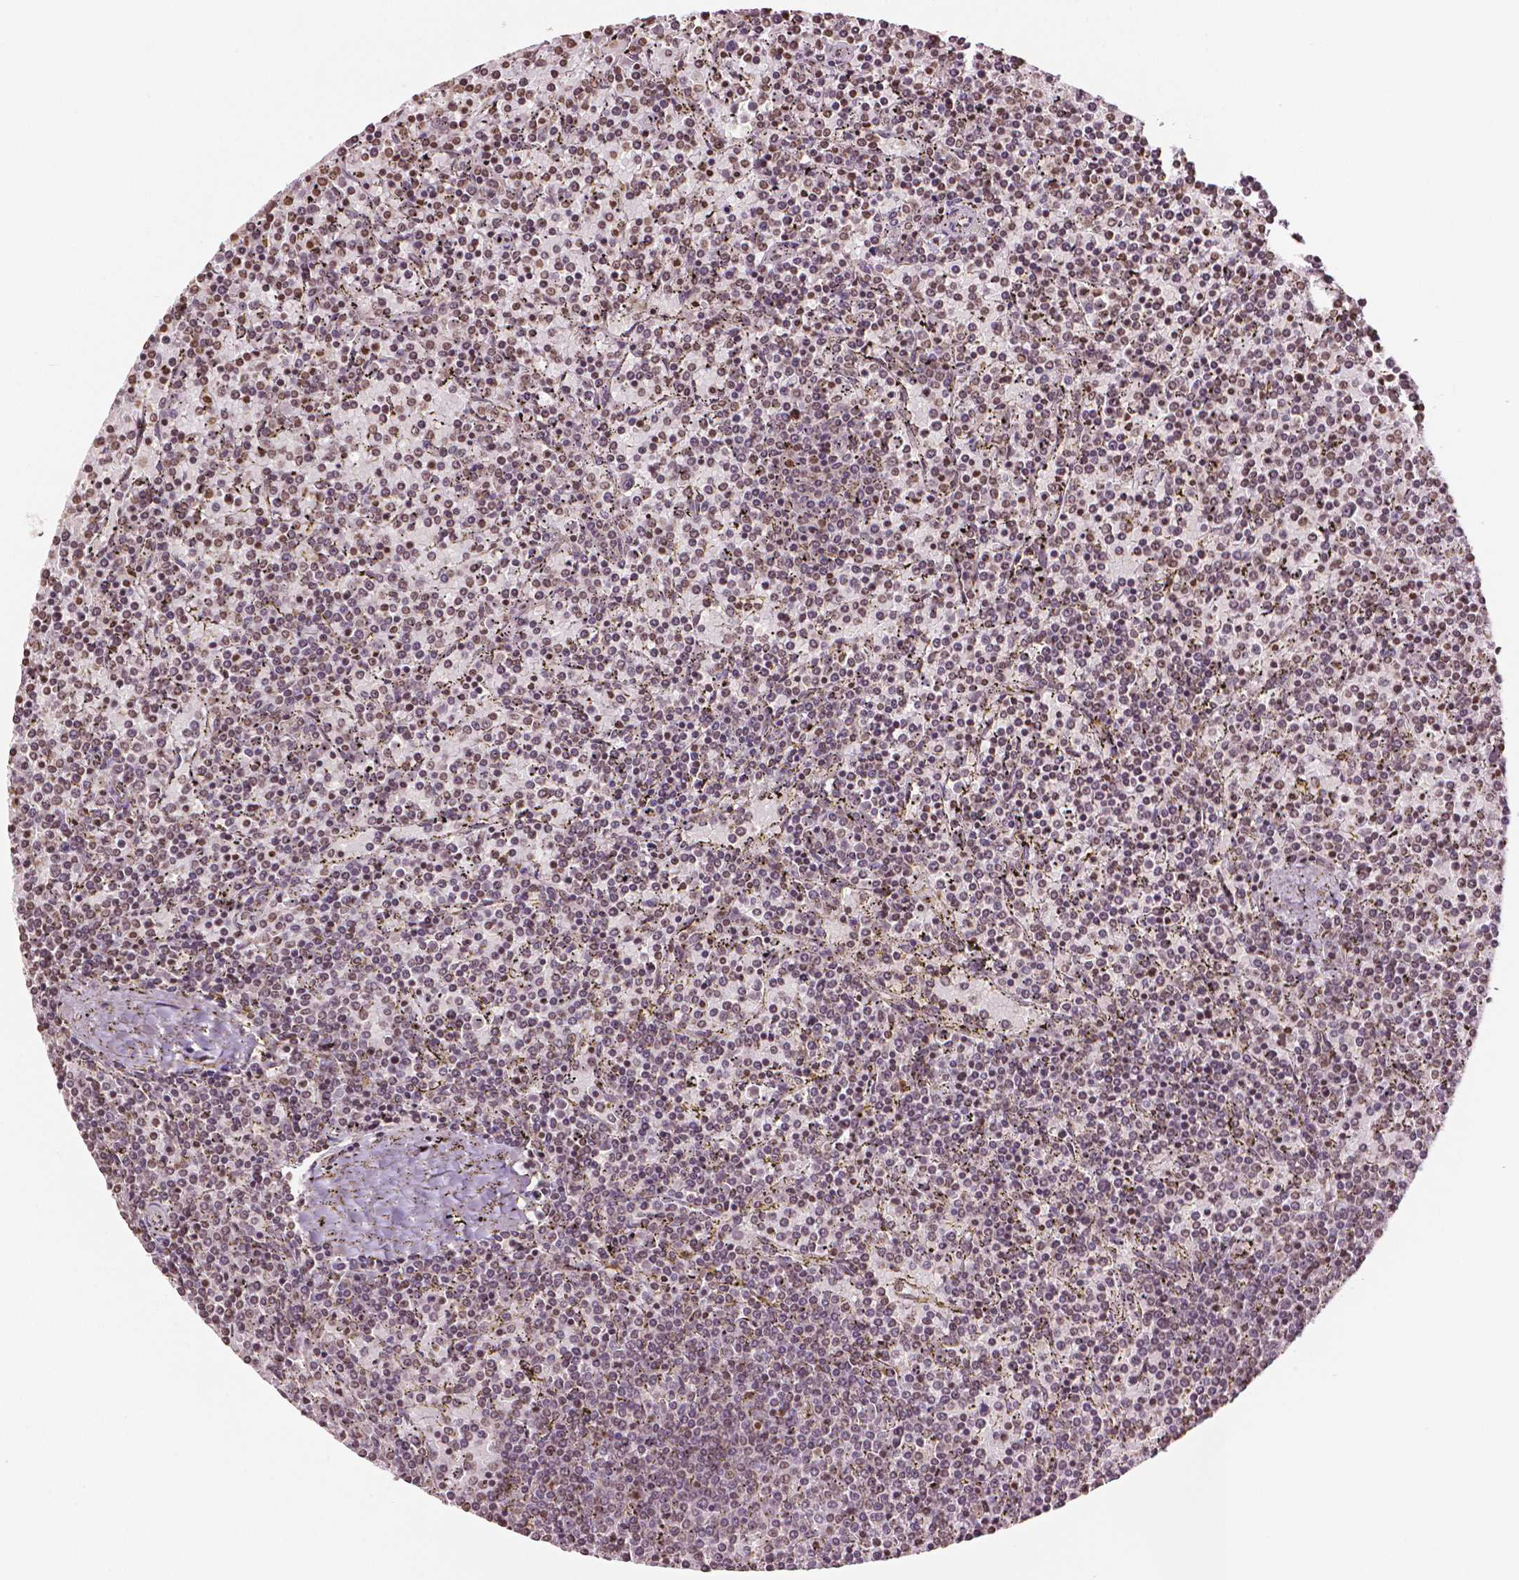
{"staining": {"intensity": "moderate", "quantity": ">75%", "location": "nuclear"}, "tissue": "lymphoma", "cell_type": "Tumor cells", "image_type": "cancer", "snomed": [{"axis": "morphology", "description": "Malignant lymphoma, non-Hodgkin's type, Low grade"}, {"axis": "topography", "description": "Spleen"}], "caption": "Low-grade malignant lymphoma, non-Hodgkin's type stained with a protein marker demonstrates moderate staining in tumor cells.", "gene": "DEK", "patient": {"sex": "female", "age": 77}}